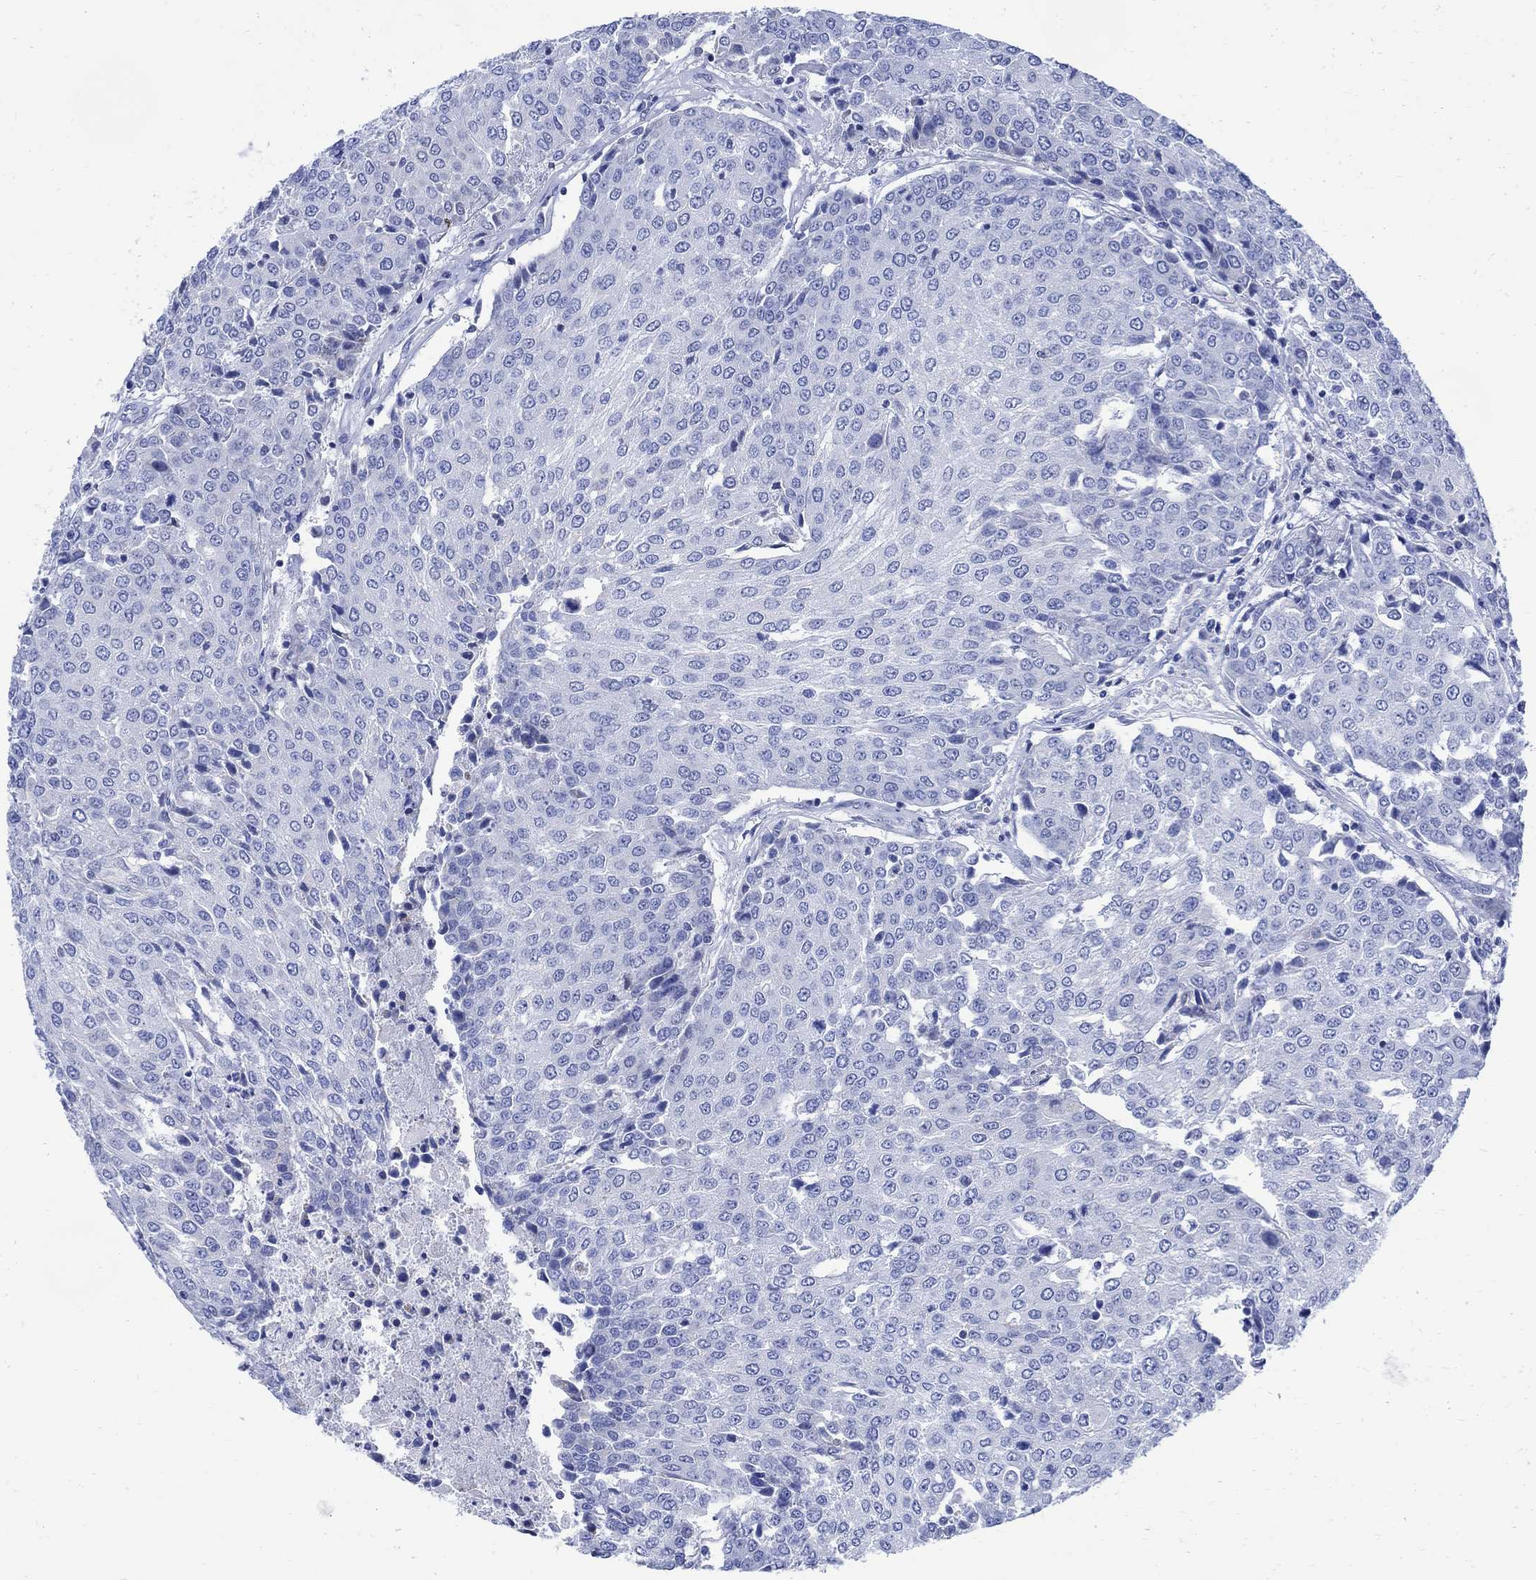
{"staining": {"intensity": "negative", "quantity": "none", "location": "none"}, "tissue": "urothelial cancer", "cell_type": "Tumor cells", "image_type": "cancer", "snomed": [{"axis": "morphology", "description": "Urothelial carcinoma, High grade"}, {"axis": "topography", "description": "Urinary bladder"}], "caption": "Immunohistochemistry micrograph of neoplastic tissue: urothelial cancer stained with DAB (3,3'-diaminobenzidine) demonstrates no significant protein positivity in tumor cells. (DAB (3,3'-diaminobenzidine) IHC visualized using brightfield microscopy, high magnification).", "gene": "CPLX2", "patient": {"sex": "female", "age": 85}}